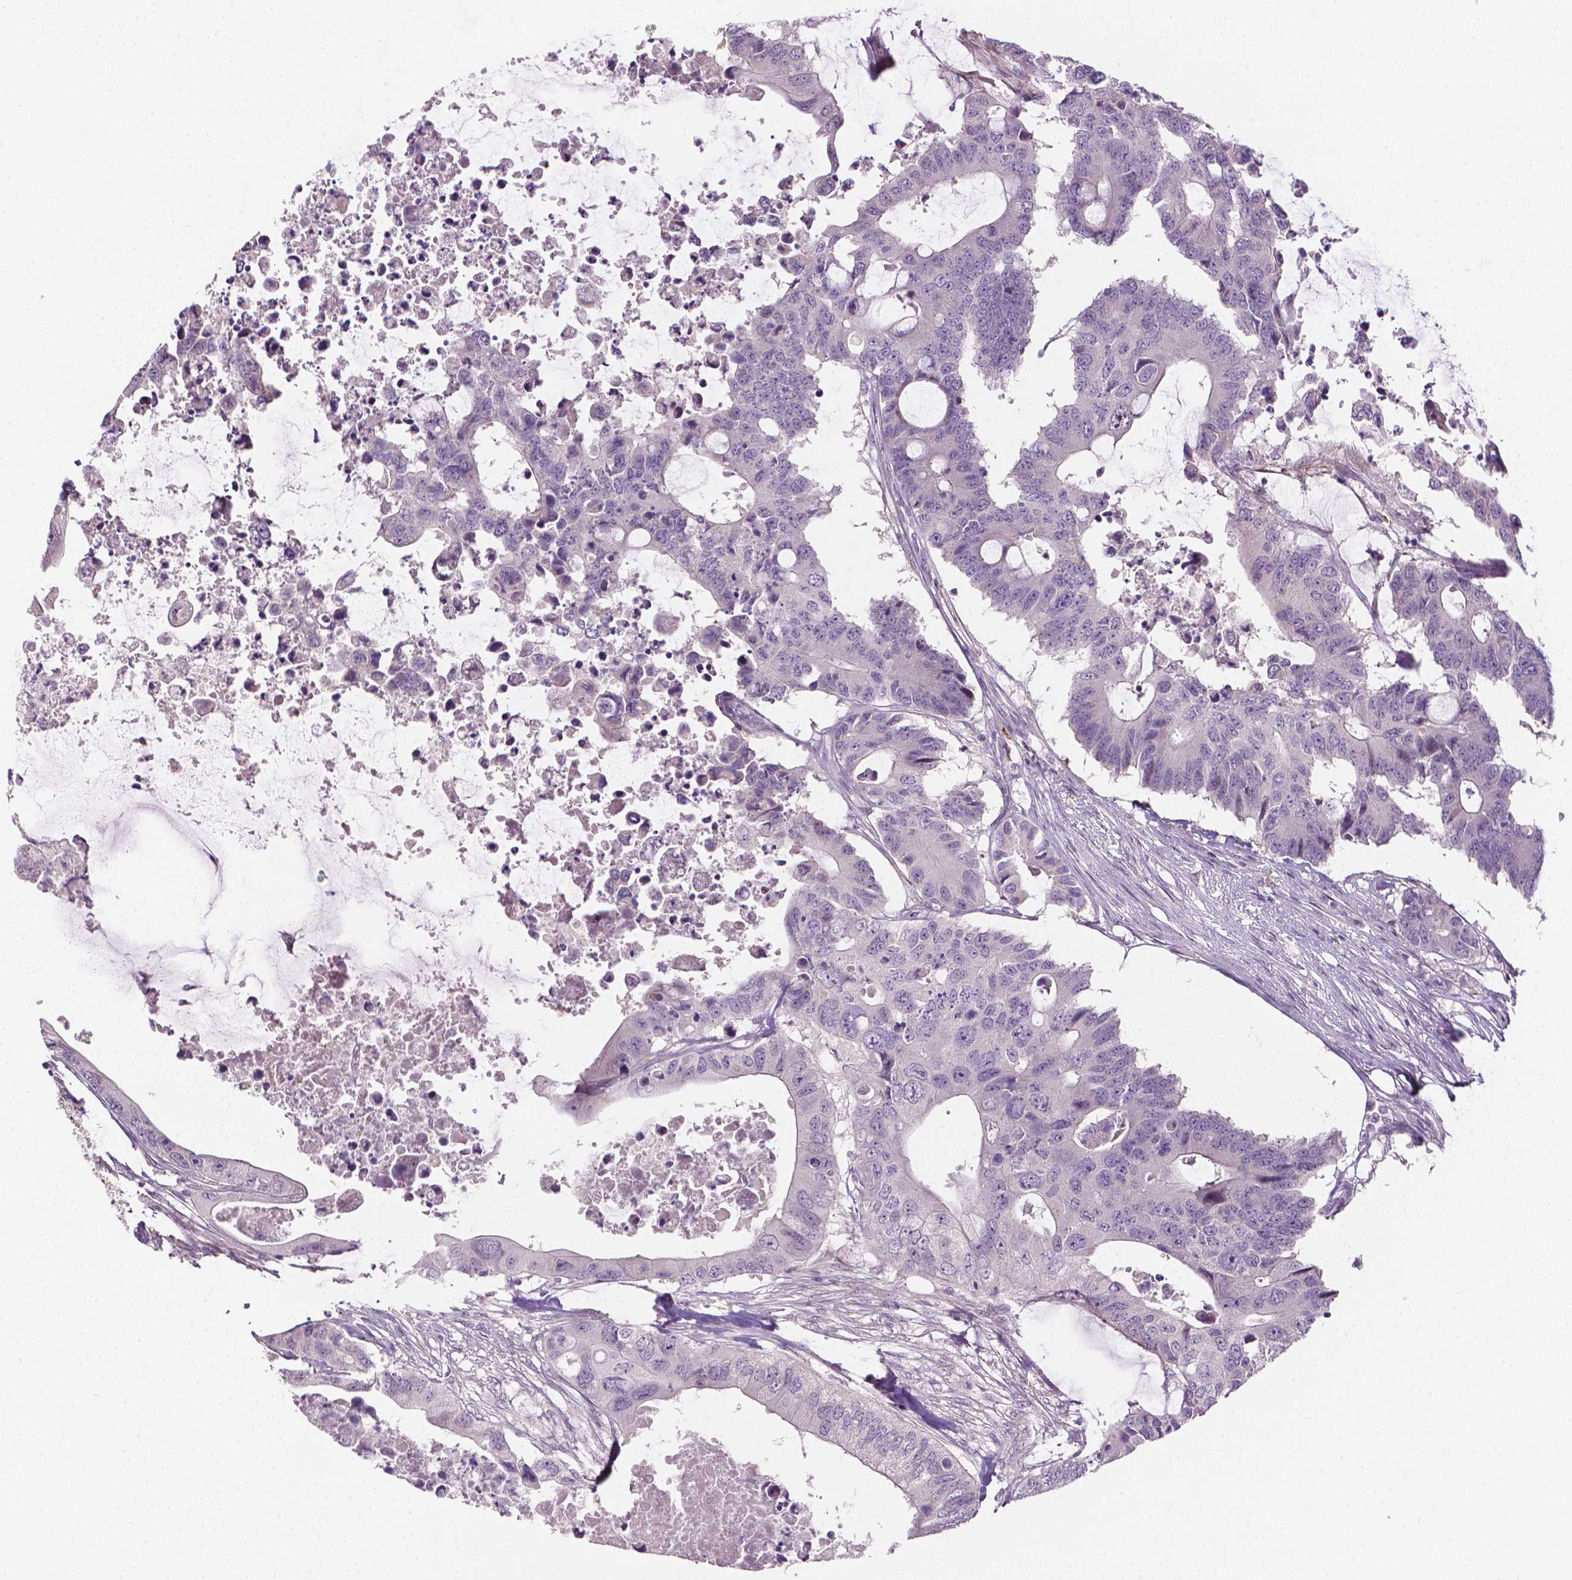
{"staining": {"intensity": "negative", "quantity": "none", "location": "none"}, "tissue": "colorectal cancer", "cell_type": "Tumor cells", "image_type": "cancer", "snomed": [{"axis": "morphology", "description": "Adenocarcinoma, NOS"}, {"axis": "topography", "description": "Colon"}], "caption": "Immunohistochemistry (IHC) of colorectal cancer (adenocarcinoma) exhibits no staining in tumor cells.", "gene": "NCAN", "patient": {"sex": "male", "age": 71}}